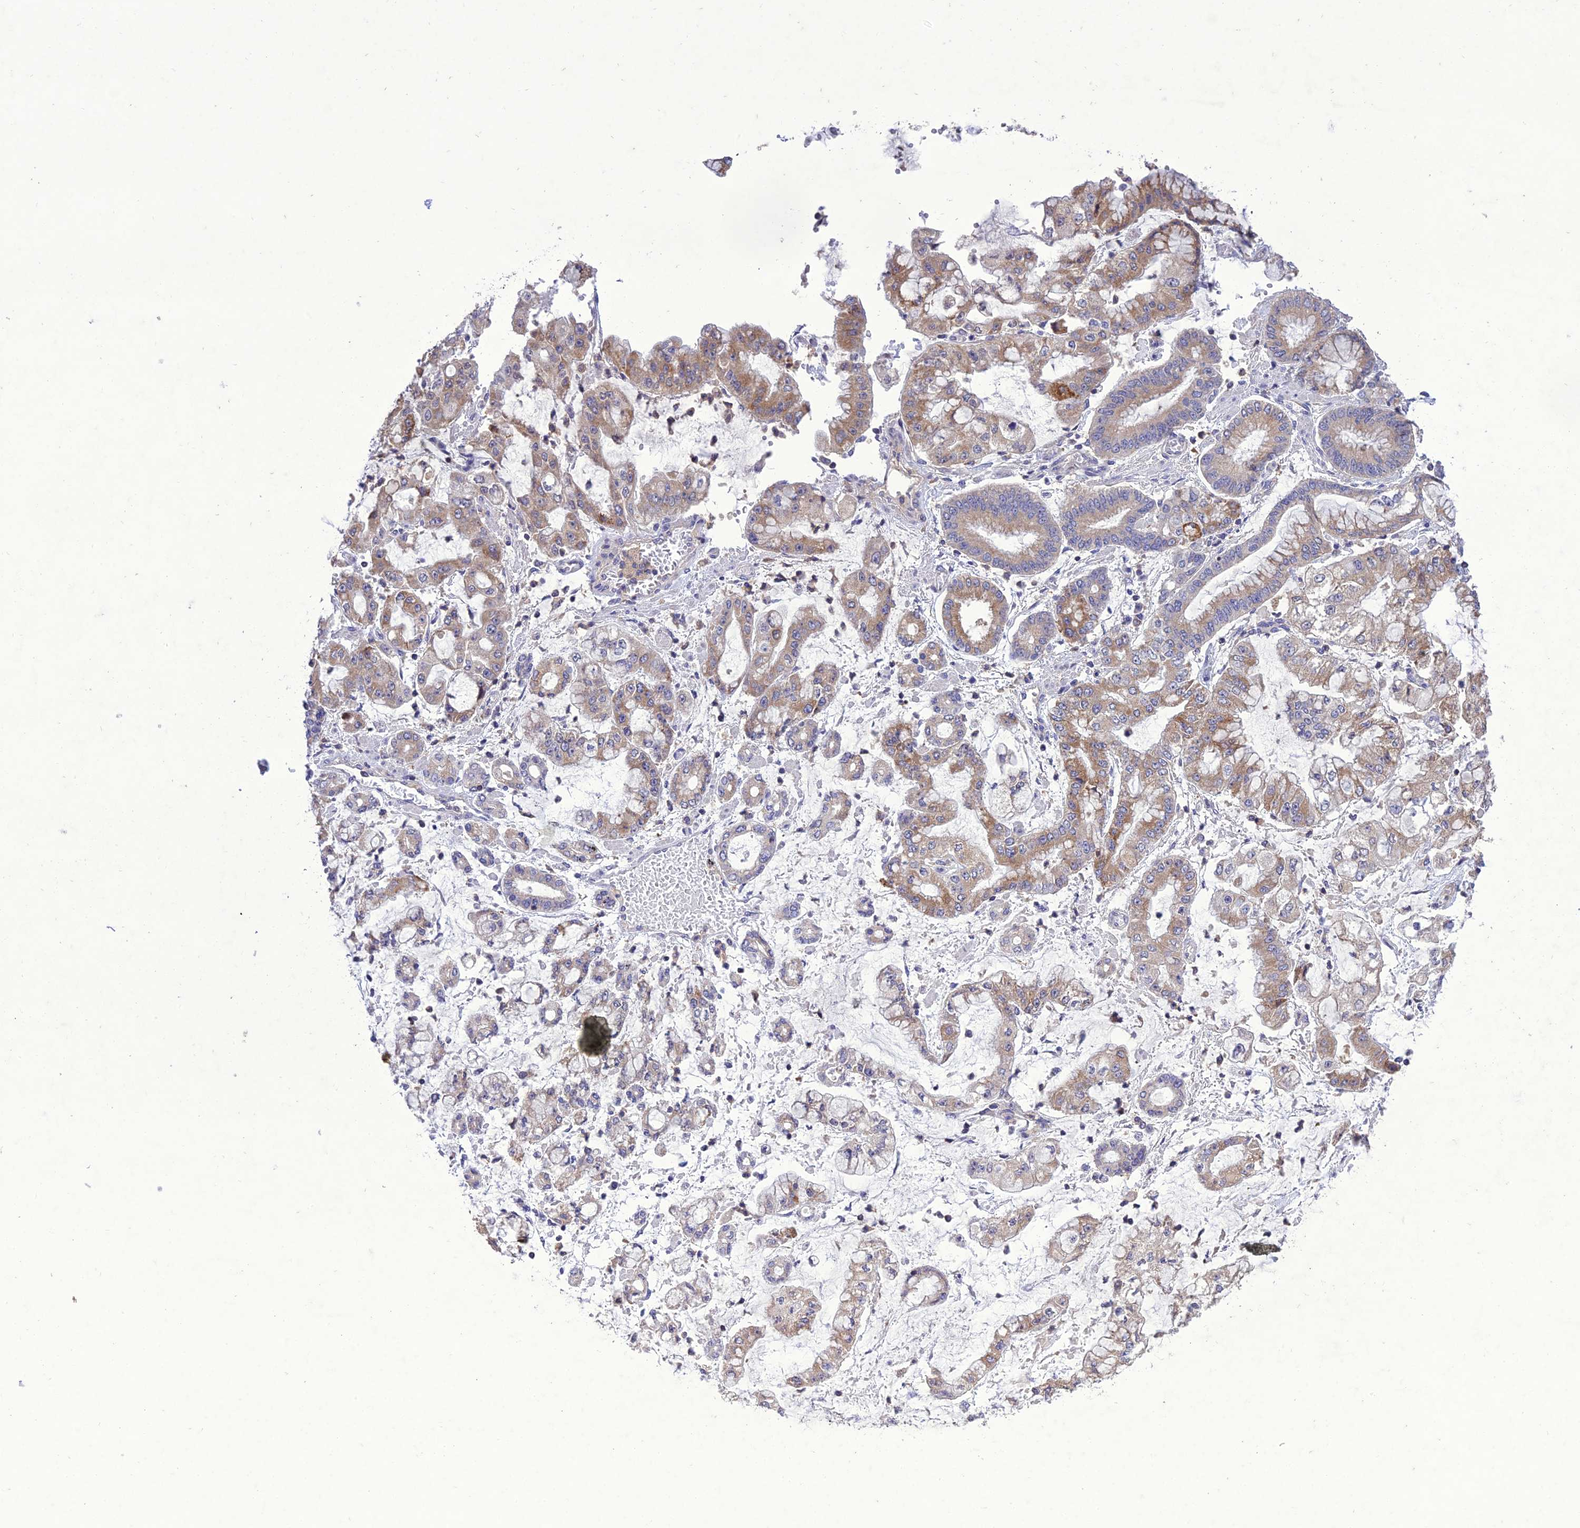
{"staining": {"intensity": "moderate", "quantity": ">75%", "location": "cytoplasmic/membranous"}, "tissue": "stomach cancer", "cell_type": "Tumor cells", "image_type": "cancer", "snomed": [{"axis": "morphology", "description": "Adenocarcinoma, NOS"}, {"axis": "topography", "description": "Stomach"}], "caption": "The micrograph displays immunohistochemical staining of adenocarcinoma (stomach). There is moderate cytoplasmic/membranous expression is identified in approximately >75% of tumor cells. The protein is shown in brown color, while the nuclei are stained blue.", "gene": "SNX24", "patient": {"sex": "male", "age": 76}}